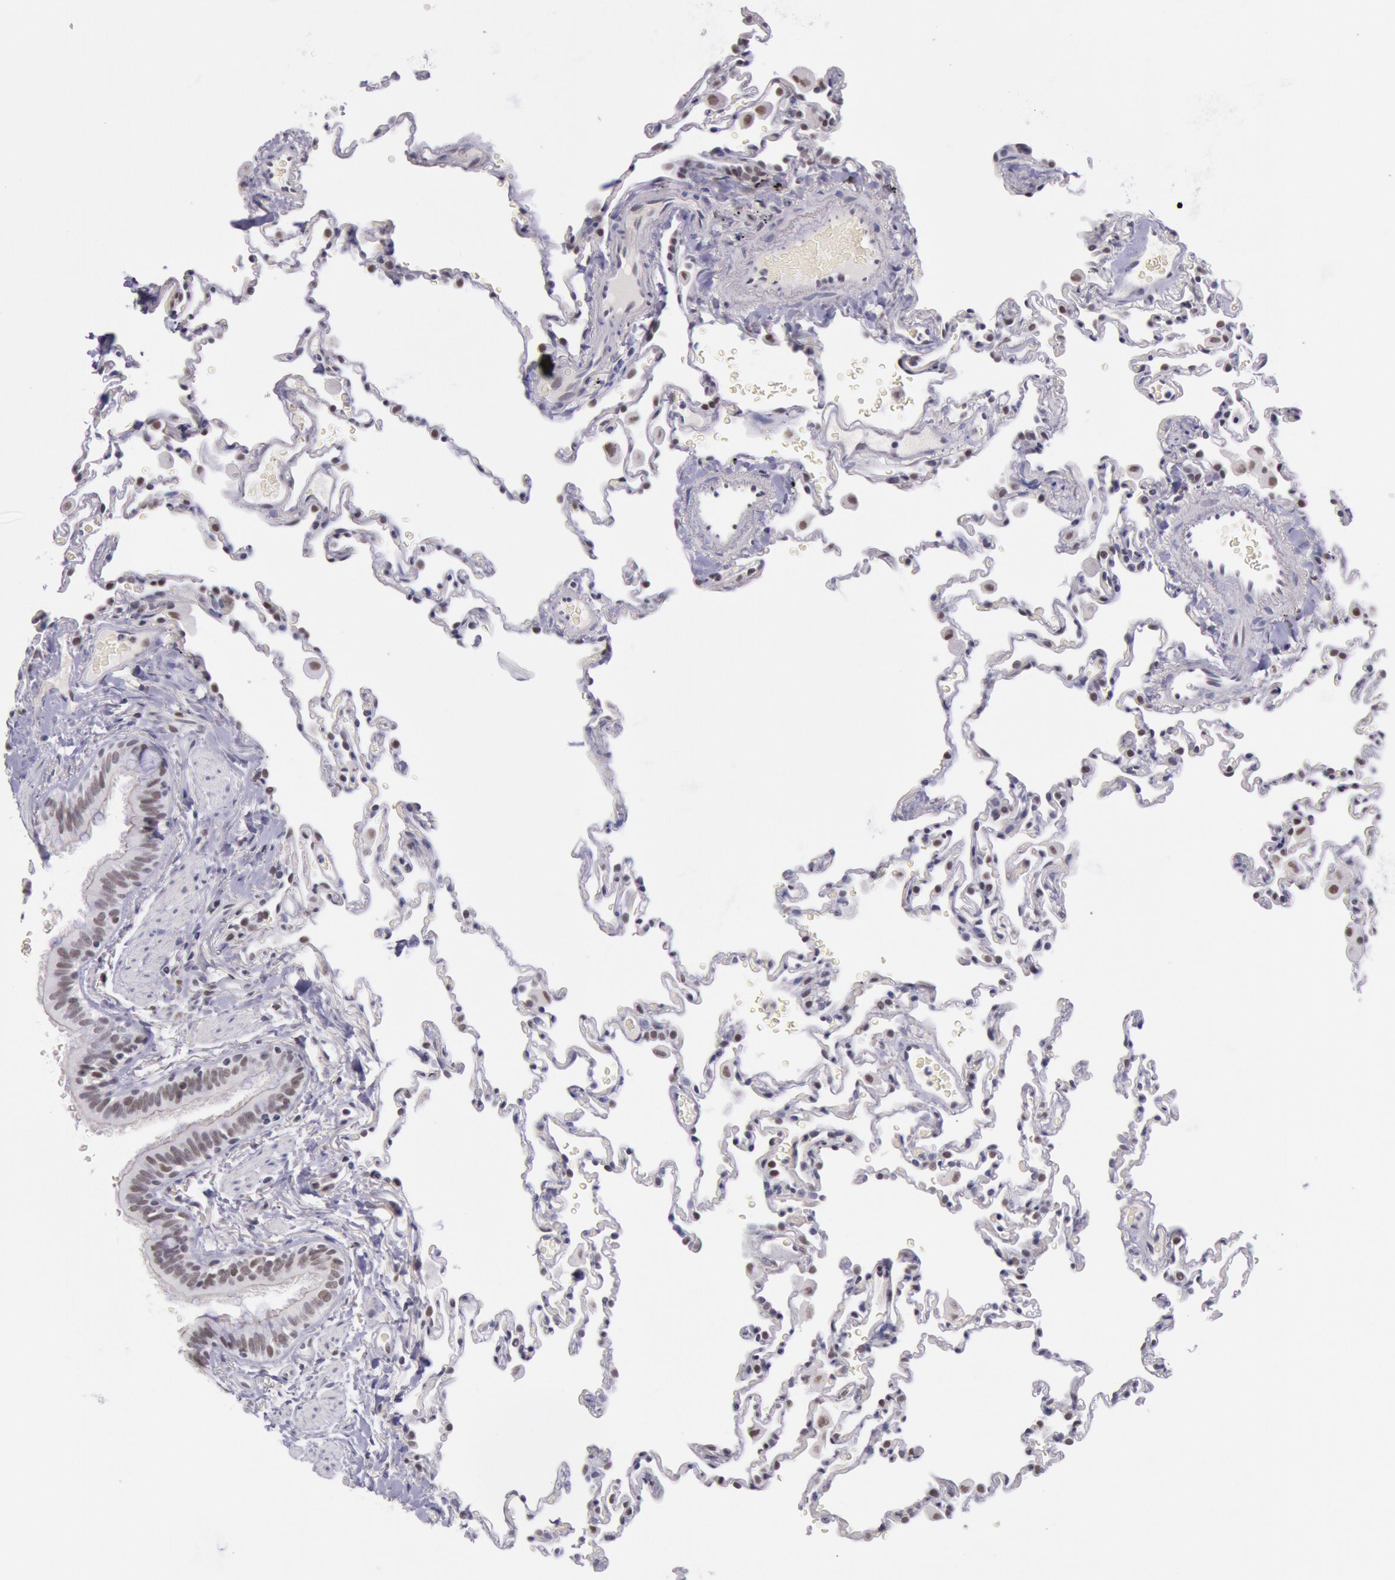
{"staining": {"intensity": "weak", "quantity": "<25%", "location": "nuclear"}, "tissue": "lung", "cell_type": "Alveolar cells", "image_type": "normal", "snomed": [{"axis": "morphology", "description": "Normal tissue, NOS"}, {"axis": "topography", "description": "Lung"}], "caption": "A micrograph of lung stained for a protein shows no brown staining in alveolar cells. (Immunohistochemistry (ihc), brightfield microscopy, high magnification).", "gene": "TASL", "patient": {"sex": "male", "age": 59}}